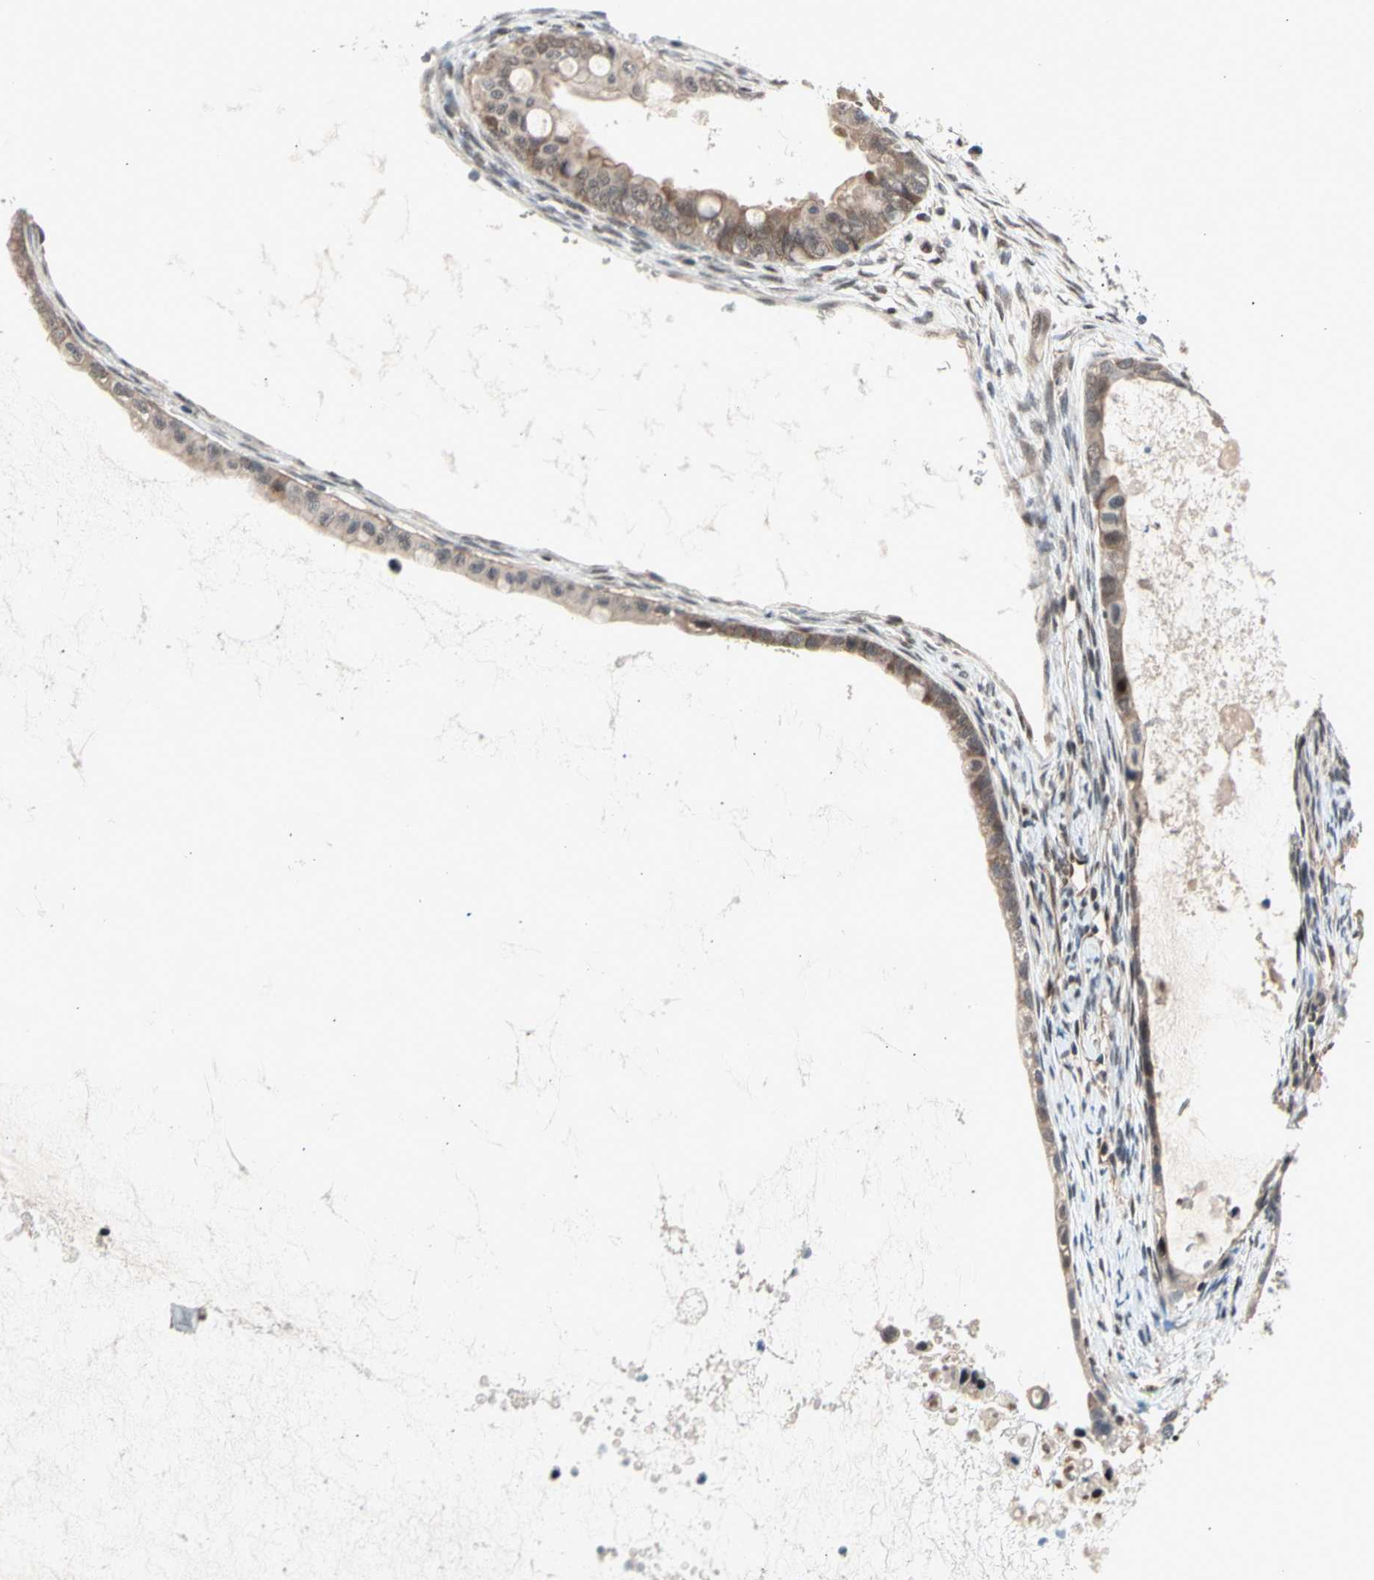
{"staining": {"intensity": "weak", "quantity": ">75%", "location": "cytoplasmic/membranous"}, "tissue": "ovarian cancer", "cell_type": "Tumor cells", "image_type": "cancer", "snomed": [{"axis": "morphology", "description": "Cystadenocarcinoma, mucinous, NOS"}, {"axis": "topography", "description": "Ovary"}], "caption": "Weak cytoplasmic/membranous expression is identified in about >75% of tumor cells in mucinous cystadenocarcinoma (ovarian).", "gene": "NGEF", "patient": {"sex": "female", "age": 80}}